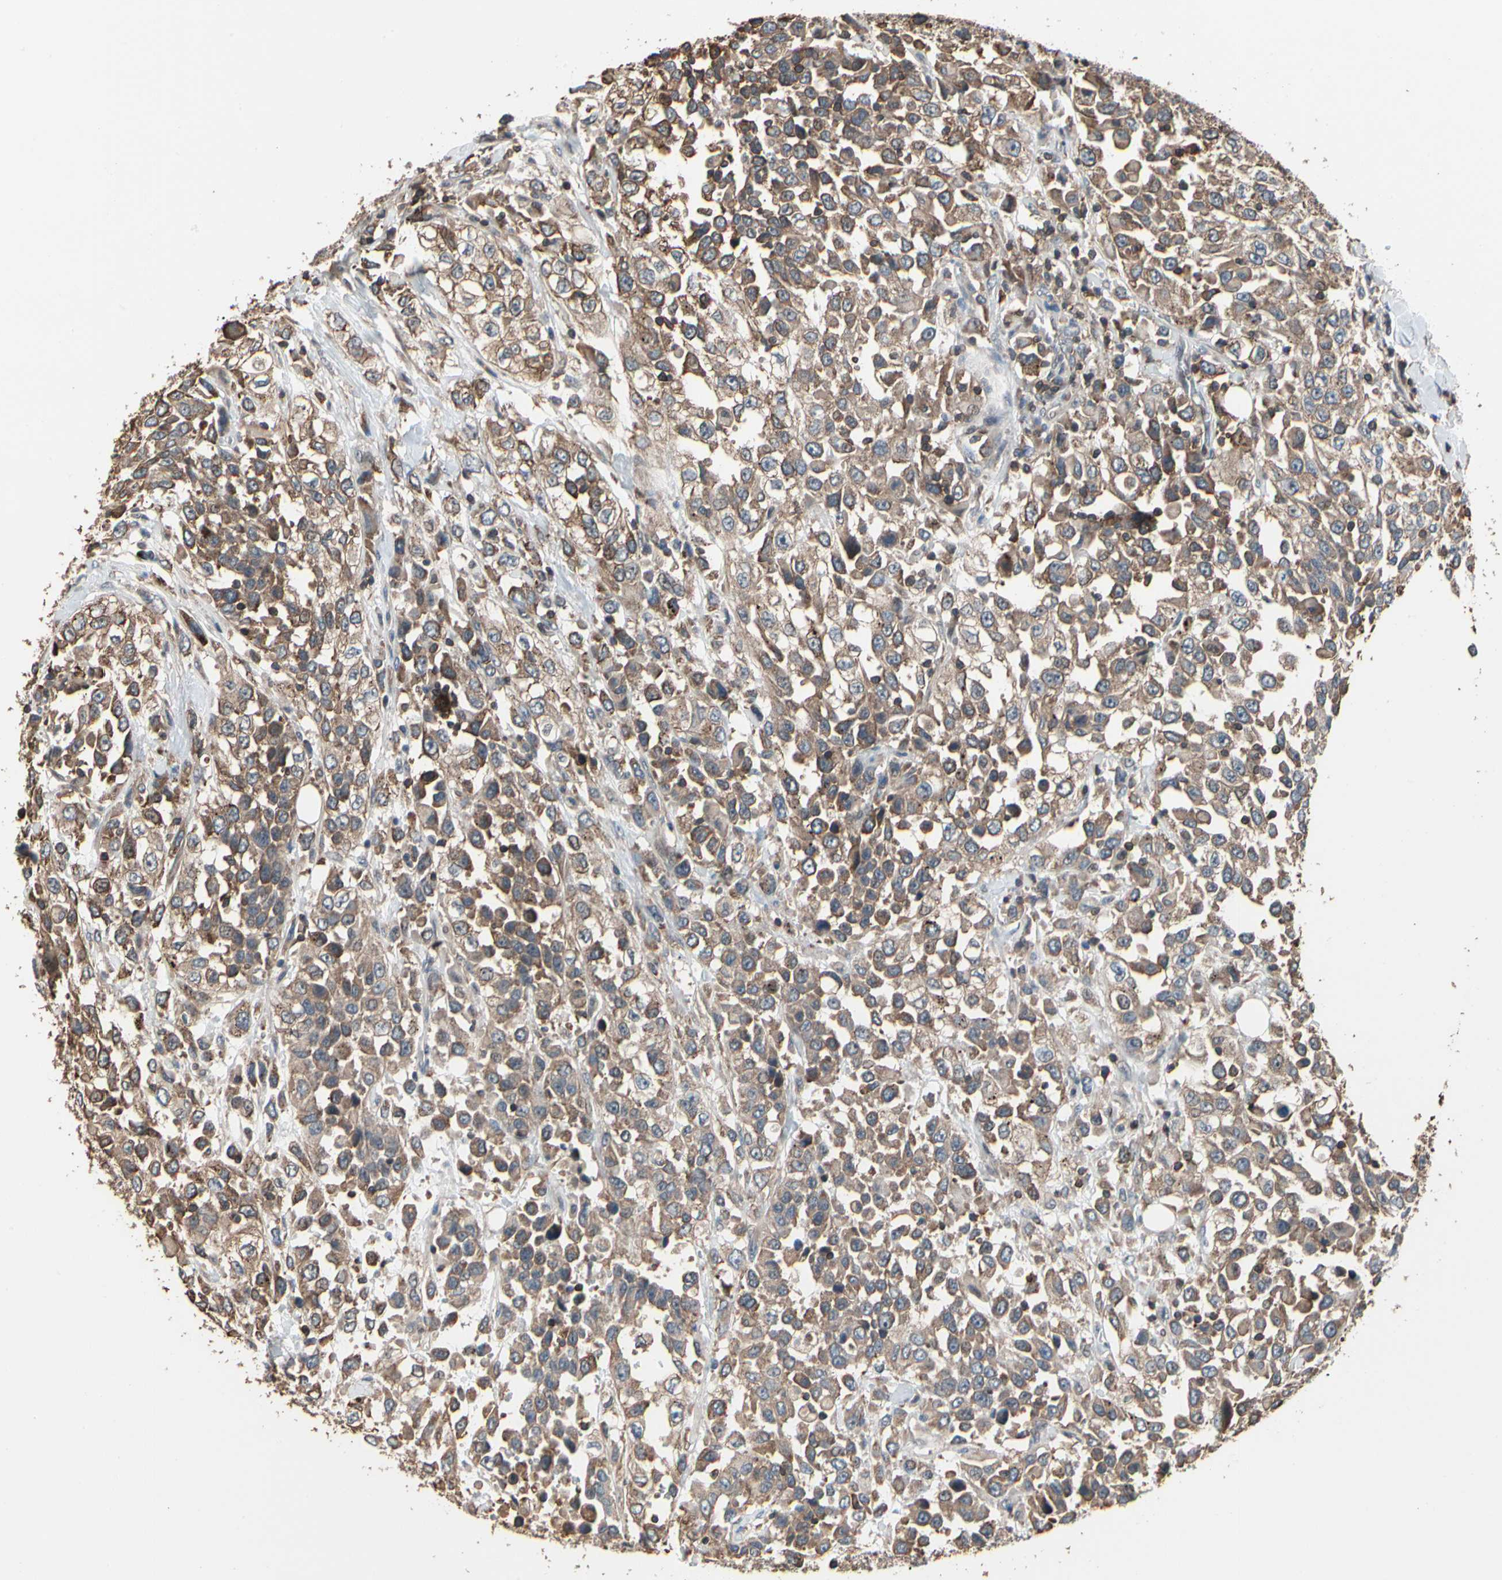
{"staining": {"intensity": "moderate", "quantity": ">75%", "location": "cytoplasmic/membranous"}, "tissue": "urothelial cancer", "cell_type": "Tumor cells", "image_type": "cancer", "snomed": [{"axis": "morphology", "description": "Urothelial carcinoma, High grade"}, {"axis": "topography", "description": "Urinary bladder"}], "caption": "Tumor cells demonstrate medium levels of moderate cytoplasmic/membranous positivity in approximately >75% of cells in urothelial carcinoma (high-grade). (brown staining indicates protein expression, while blue staining denotes nuclei).", "gene": "MAPK13", "patient": {"sex": "female", "age": 80}}